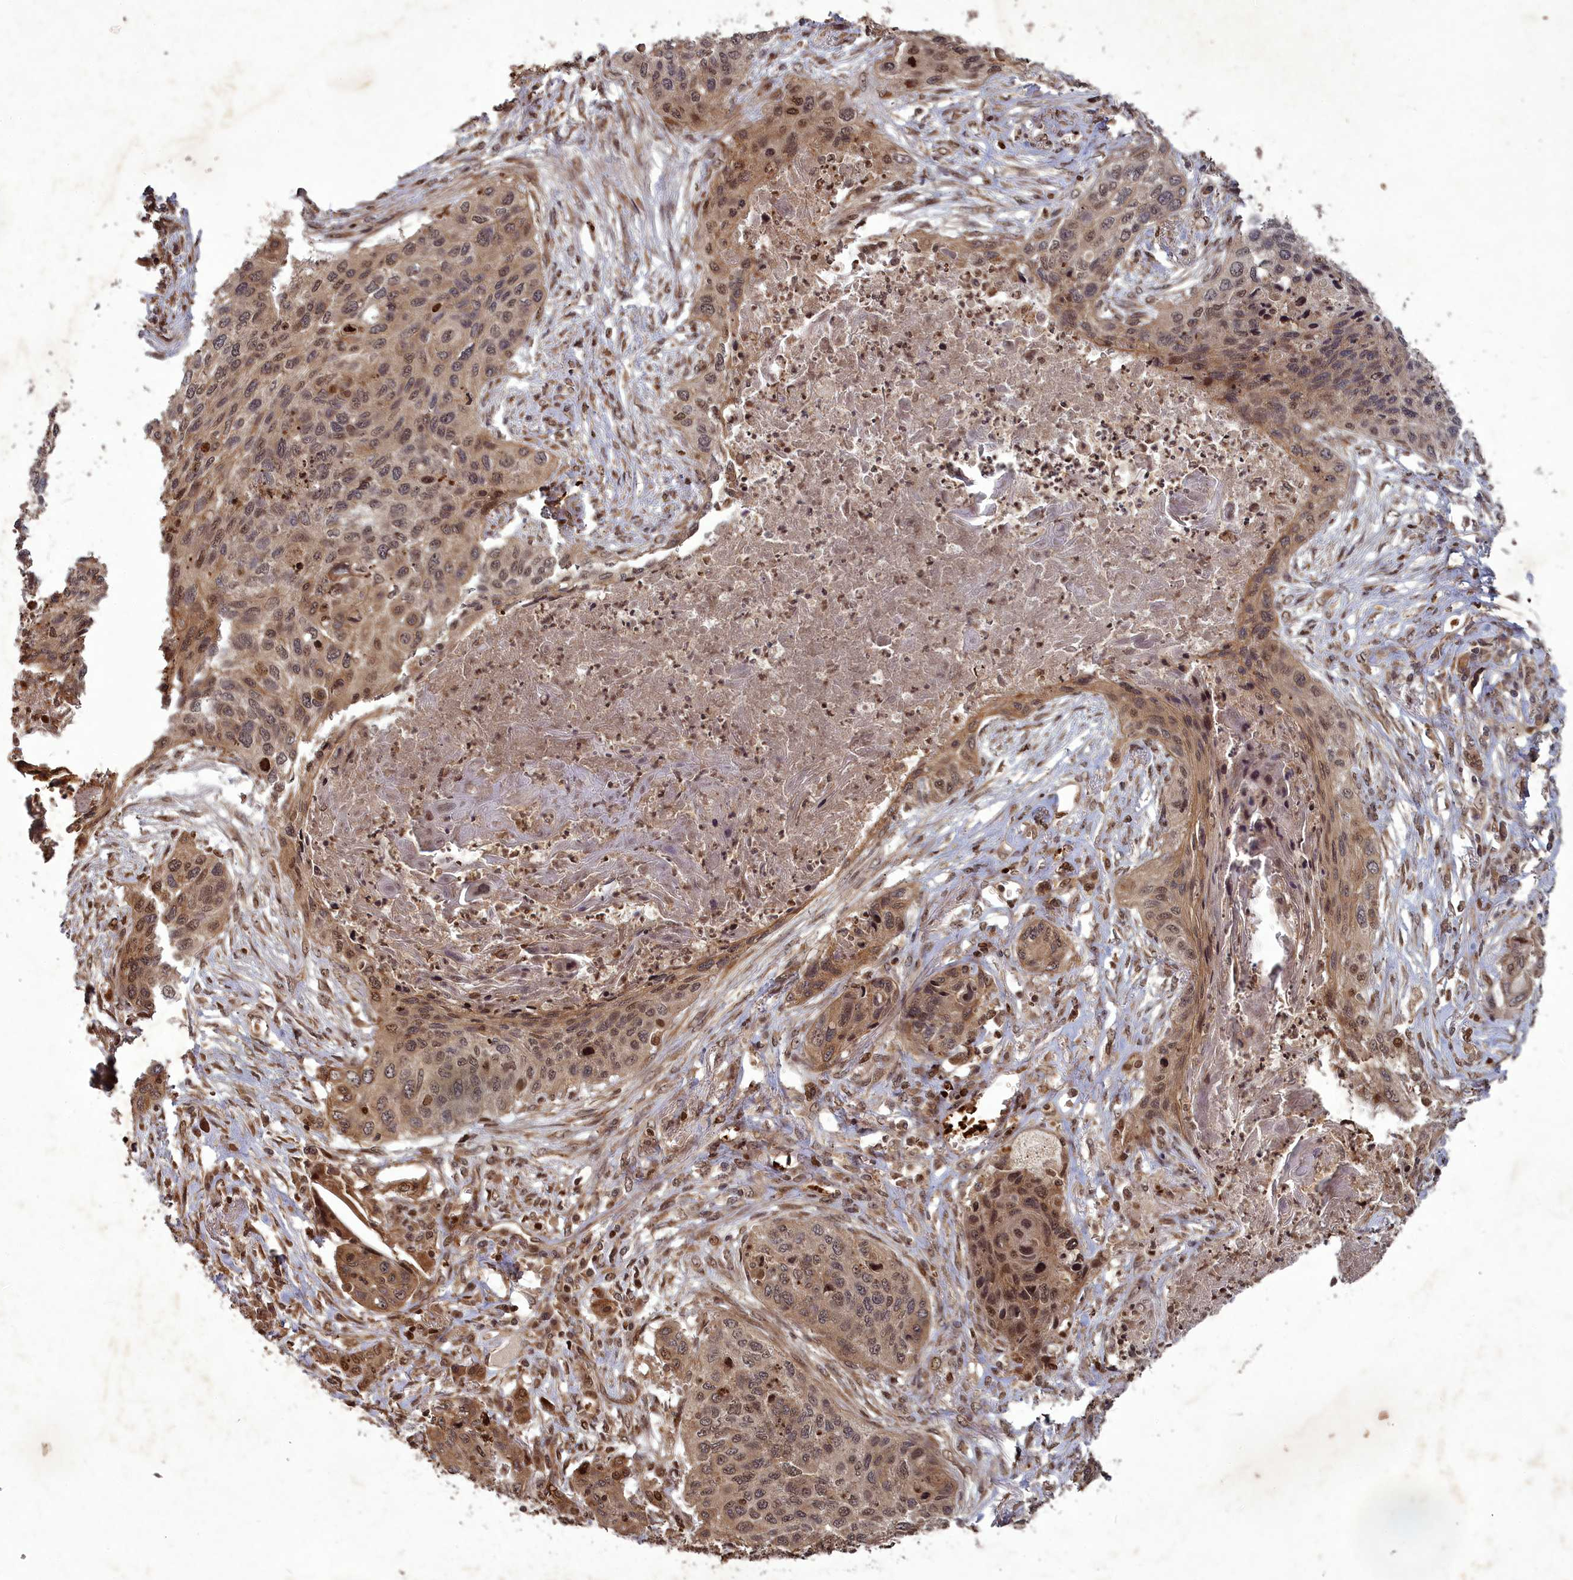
{"staining": {"intensity": "moderate", "quantity": ">75%", "location": "cytoplasmic/membranous,nuclear"}, "tissue": "lung cancer", "cell_type": "Tumor cells", "image_type": "cancer", "snomed": [{"axis": "morphology", "description": "Squamous cell carcinoma, NOS"}, {"axis": "topography", "description": "Lung"}], "caption": "Approximately >75% of tumor cells in human squamous cell carcinoma (lung) demonstrate moderate cytoplasmic/membranous and nuclear protein staining as visualized by brown immunohistochemical staining.", "gene": "SRMS", "patient": {"sex": "female", "age": 63}}